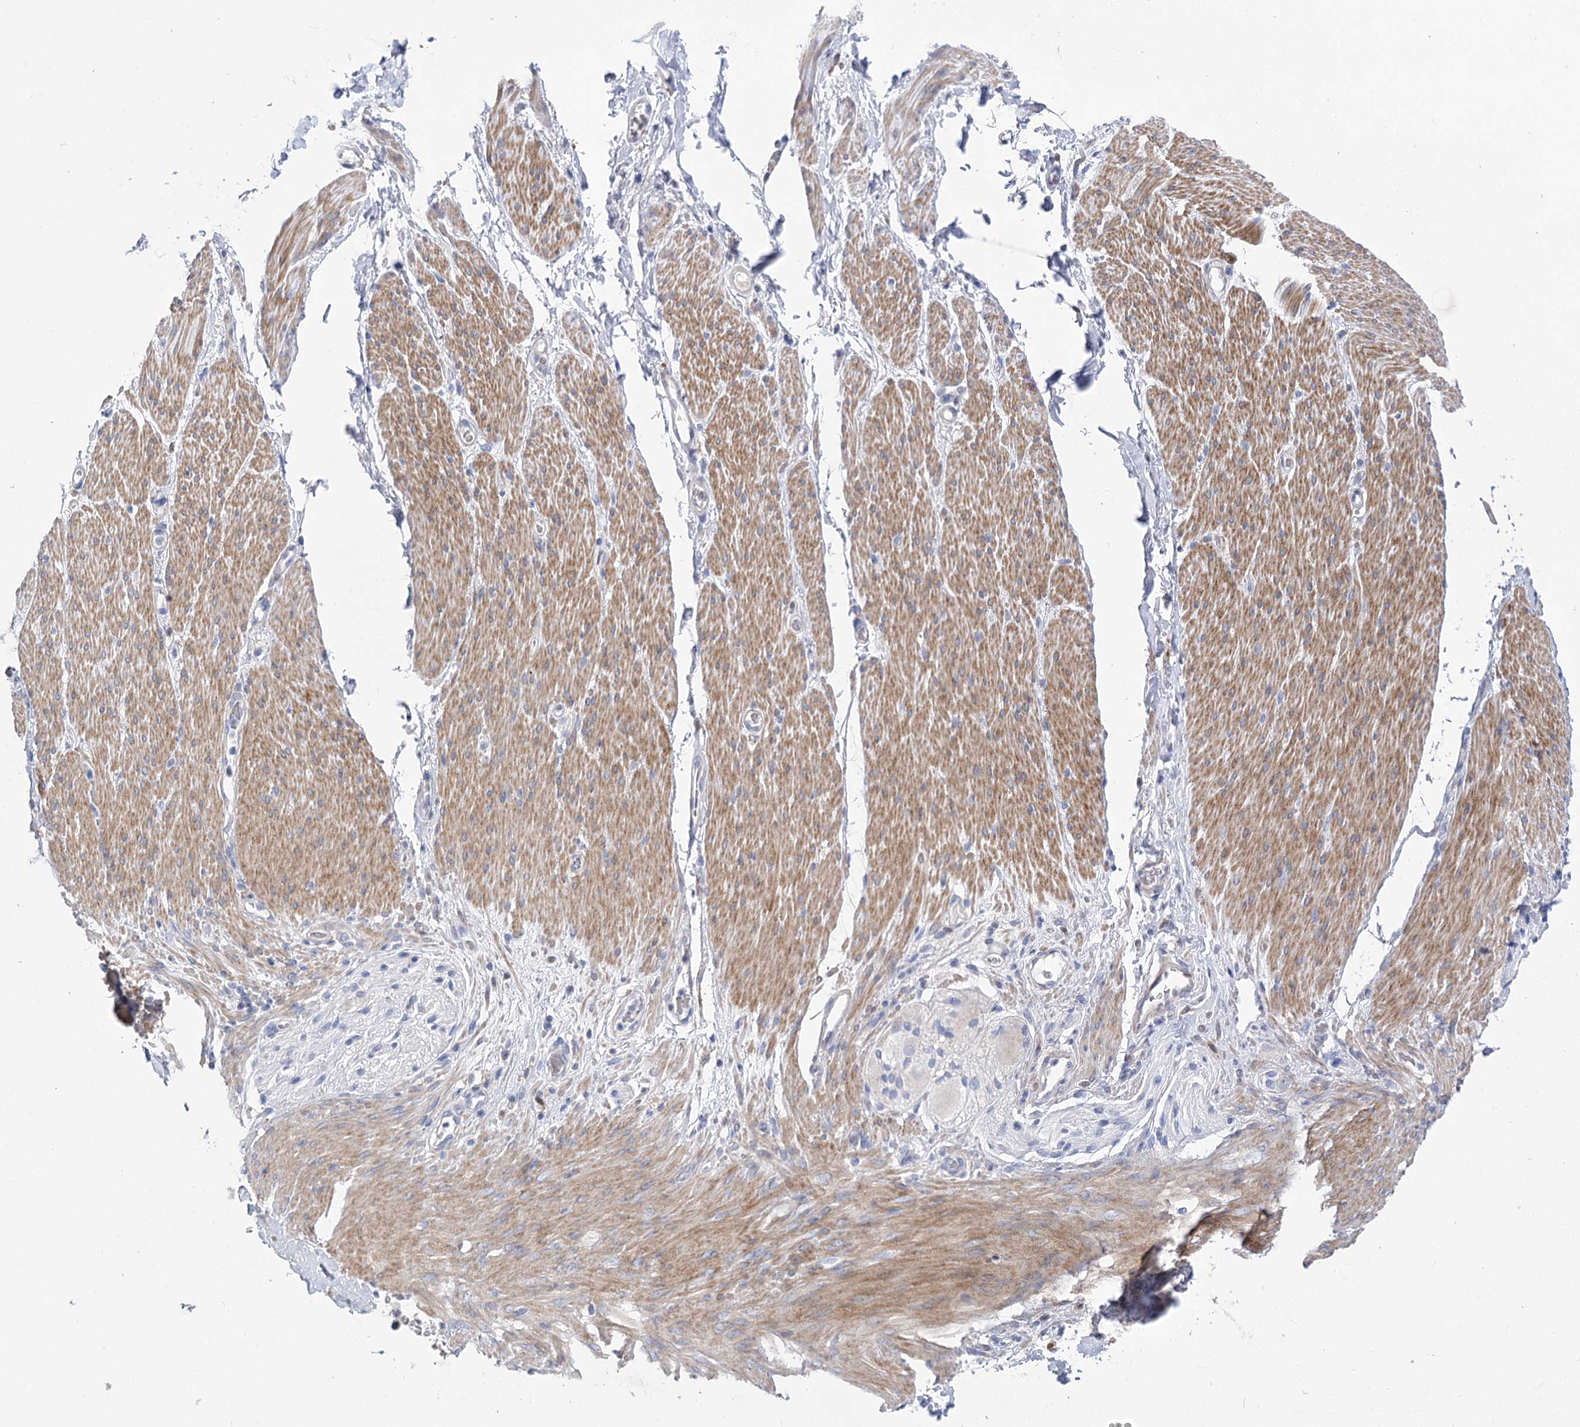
{"staining": {"intensity": "negative", "quantity": "none", "location": "none"}, "tissue": "adipose tissue", "cell_type": "Adipocytes", "image_type": "normal", "snomed": [{"axis": "morphology", "description": "Normal tissue, NOS"}, {"axis": "topography", "description": "Colon"}, {"axis": "topography", "description": "Peripheral nerve tissue"}], "caption": "Protein analysis of normal adipose tissue demonstrates no significant expression in adipocytes.", "gene": "NRAP", "patient": {"sex": "female", "age": 61}}